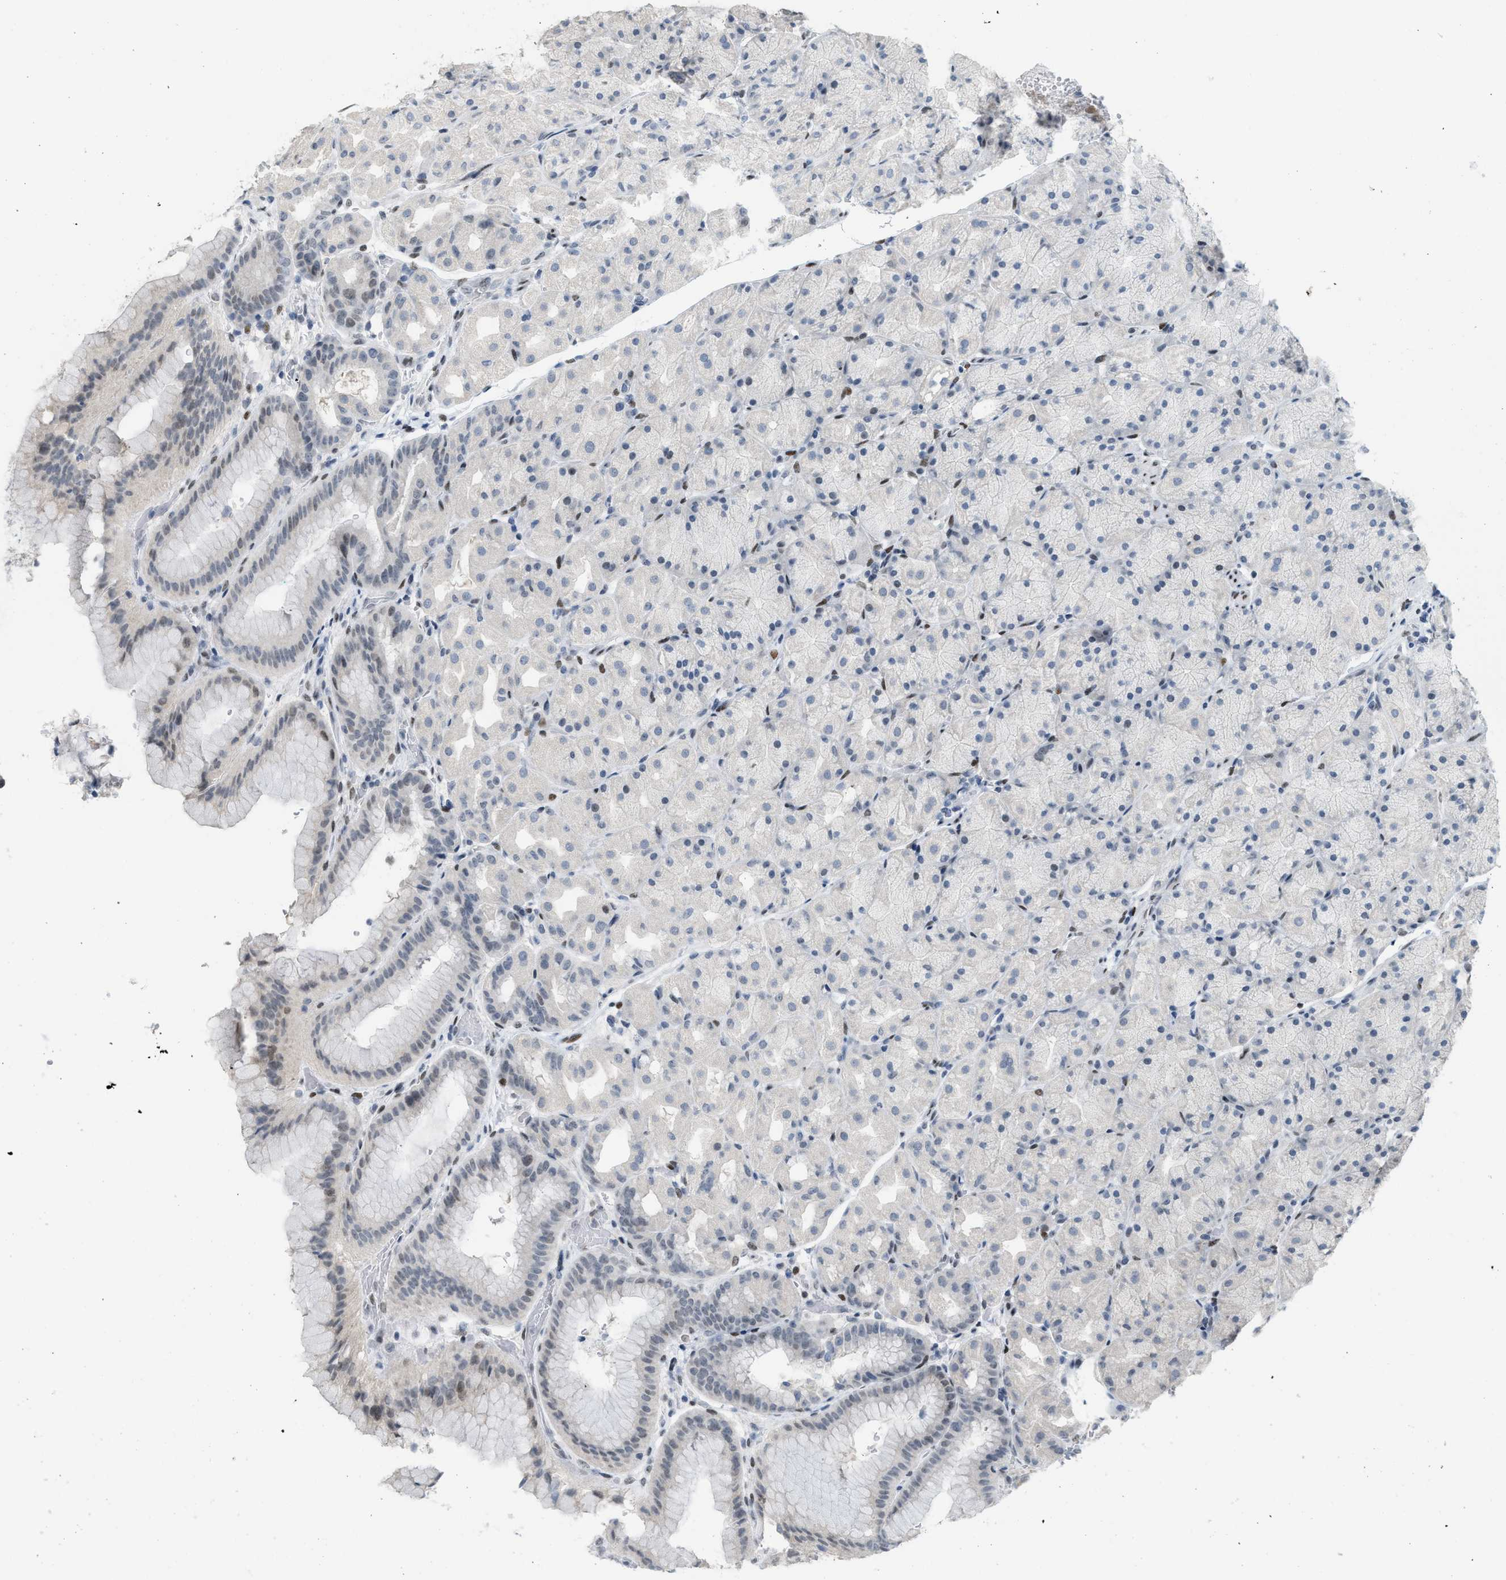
{"staining": {"intensity": "weak", "quantity": "<25%", "location": "nuclear"}, "tissue": "stomach", "cell_type": "Glandular cells", "image_type": "normal", "snomed": [{"axis": "morphology", "description": "Normal tissue, NOS"}, {"axis": "morphology", "description": "Carcinoid, malignant, NOS"}, {"axis": "topography", "description": "Stomach, upper"}], "caption": "Immunohistochemistry of unremarkable stomach reveals no staining in glandular cells. The staining is performed using DAB brown chromogen with nuclei counter-stained in using hematoxylin.", "gene": "PBX1", "patient": {"sex": "male", "age": 39}}